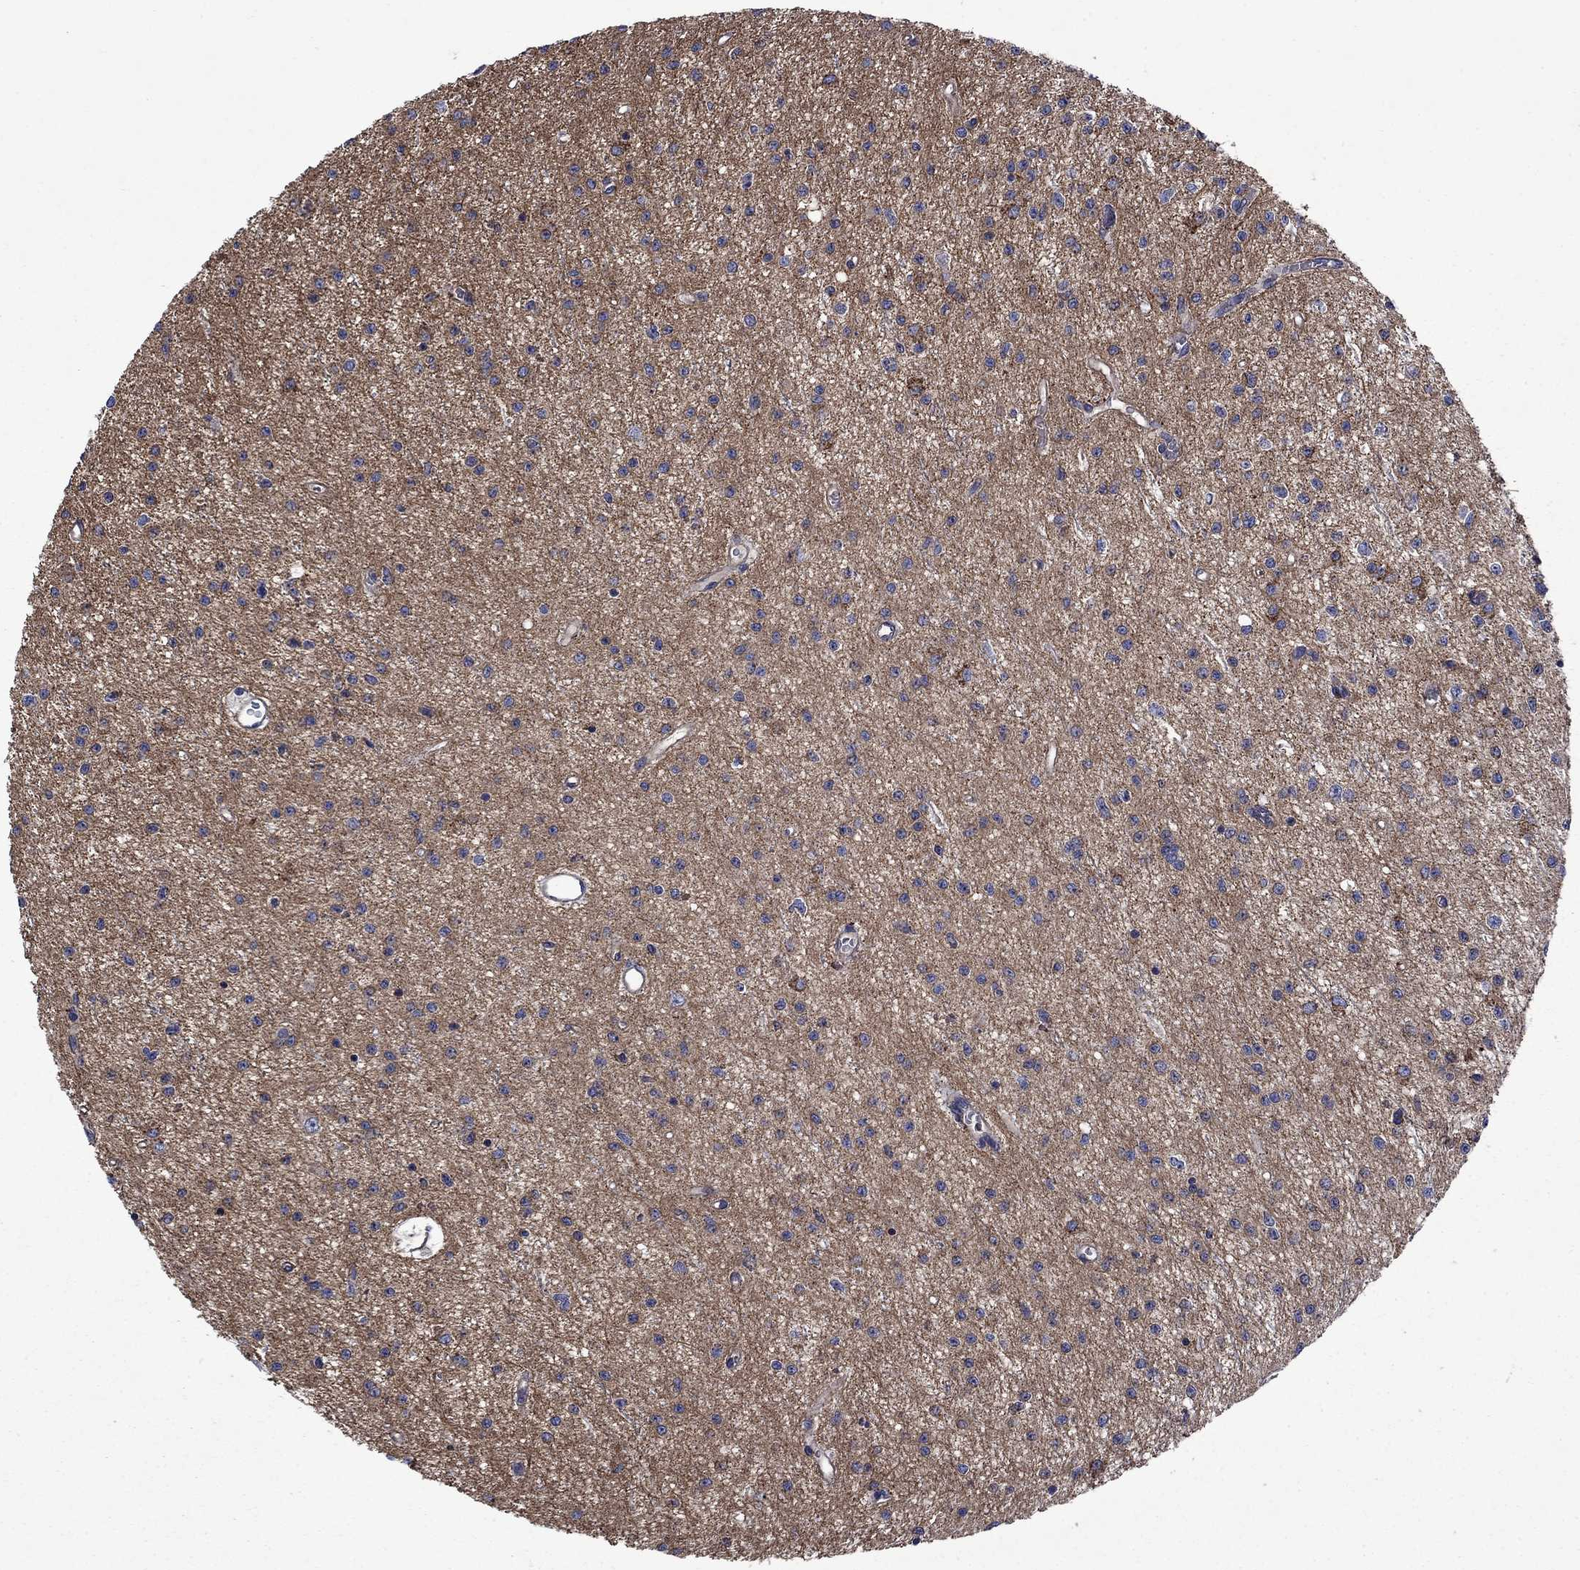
{"staining": {"intensity": "strong", "quantity": "<25%", "location": "cytoplasmic/membranous"}, "tissue": "glioma", "cell_type": "Tumor cells", "image_type": "cancer", "snomed": [{"axis": "morphology", "description": "Glioma, malignant, Low grade"}, {"axis": "topography", "description": "Brain"}], "caption": "Protein expression analysis of glioma displays strong cytoplasmic/membranous expression in about <25% of tumor cells.", "gene": "KIF22", "patient": {"sex": "female", "age": 45}}